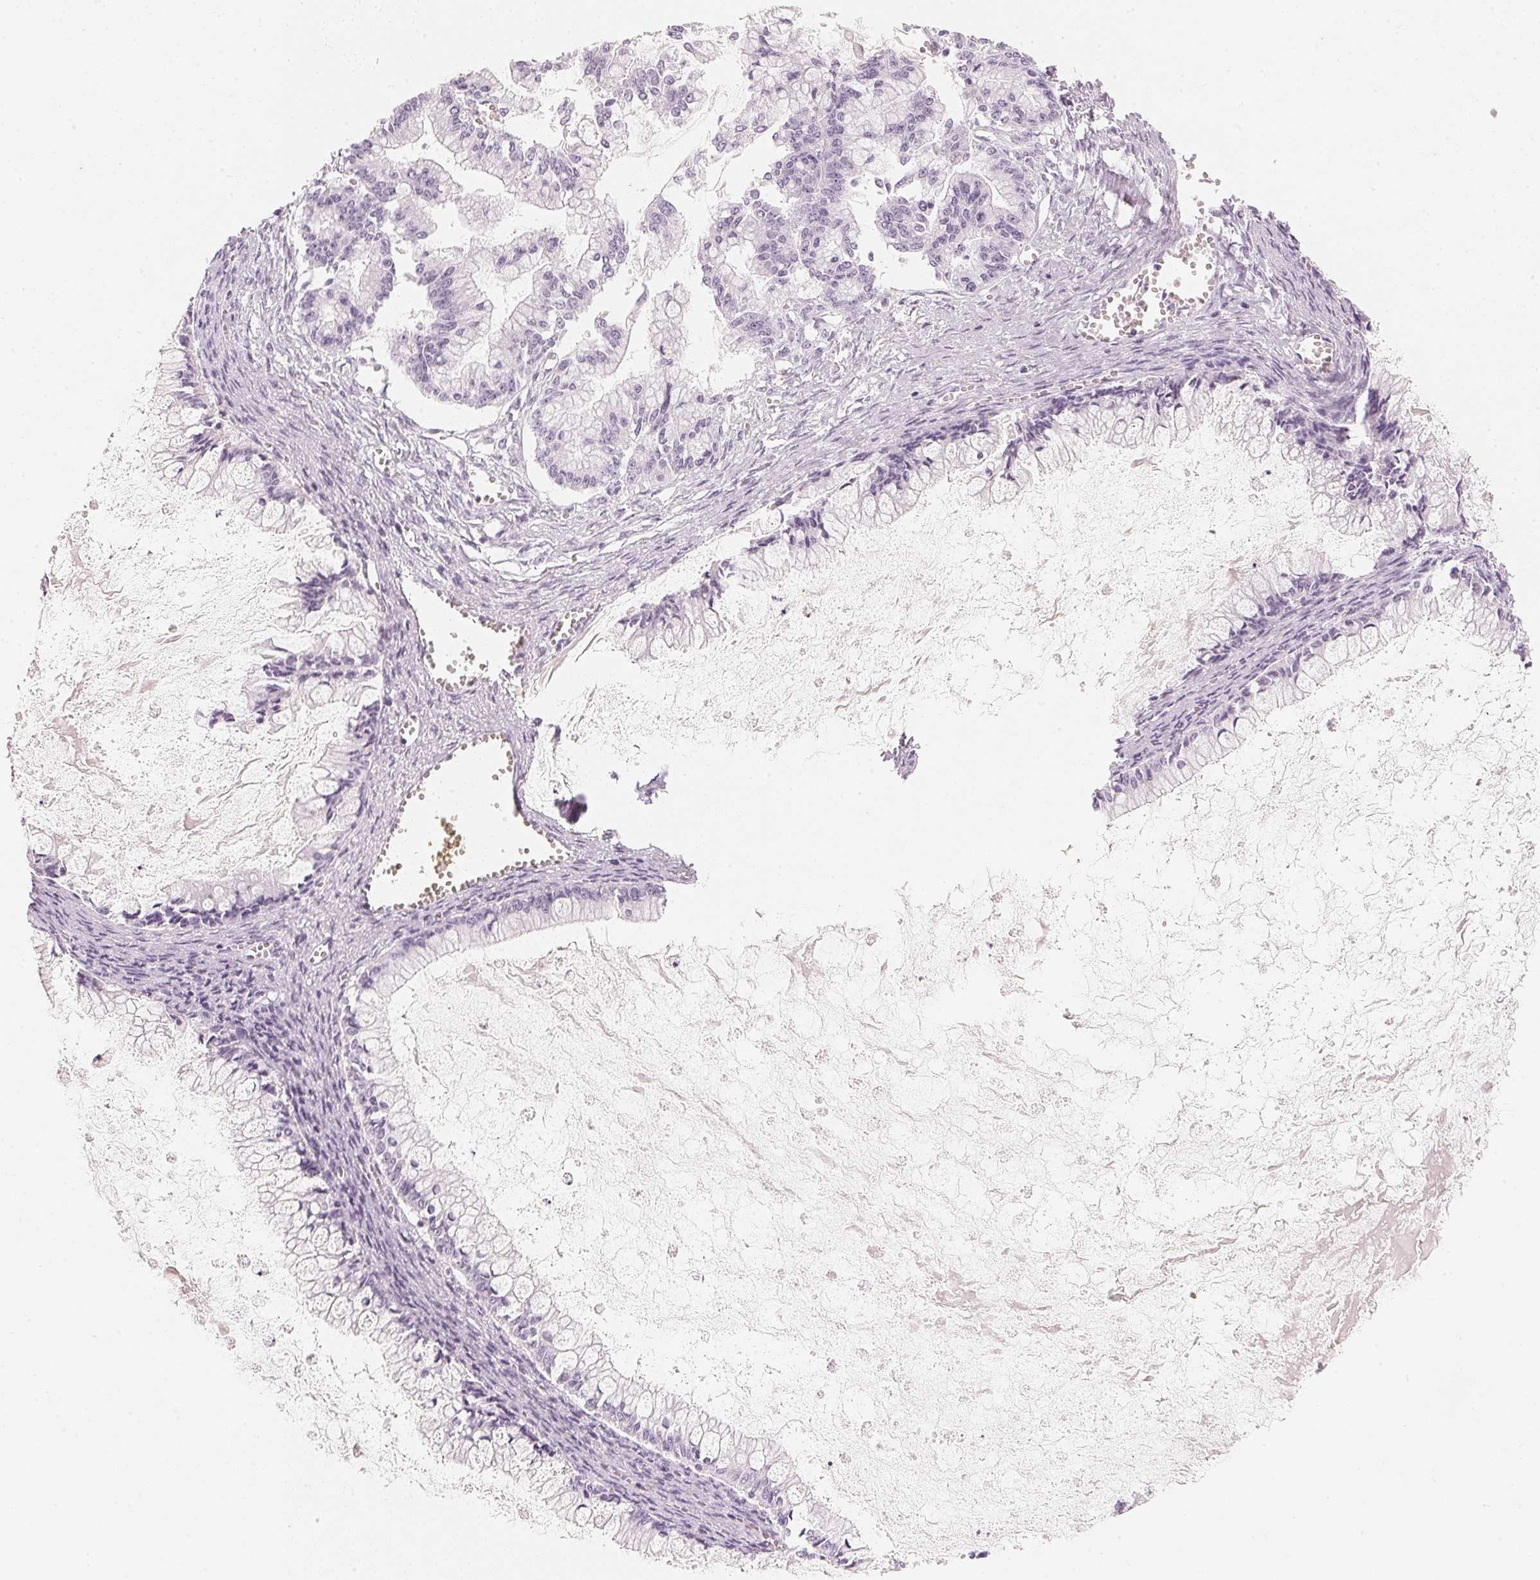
{"staining": {"intensity": "negative", "quantity": "none", "location": "none"}, "tissue": "ovarian cancer", "cell_type": "Tumor cells", "image_type": "cancer", "snomed": [{"axis": "morphology", "description": "Cystadenocarcinoma, mucinous, NOS"}, {"axis": "topography", "description": "Ovary"}], "caption": "Ovarian mucinous cystadenocarcinoma was stained to show a protein in brown. There is no significant expression in tumor cells. (DAB IHC visualized using brightfield microscopy, high magnification).", "gene": "SLC22A8", "patient": {"sex": "female", "age": 67}}